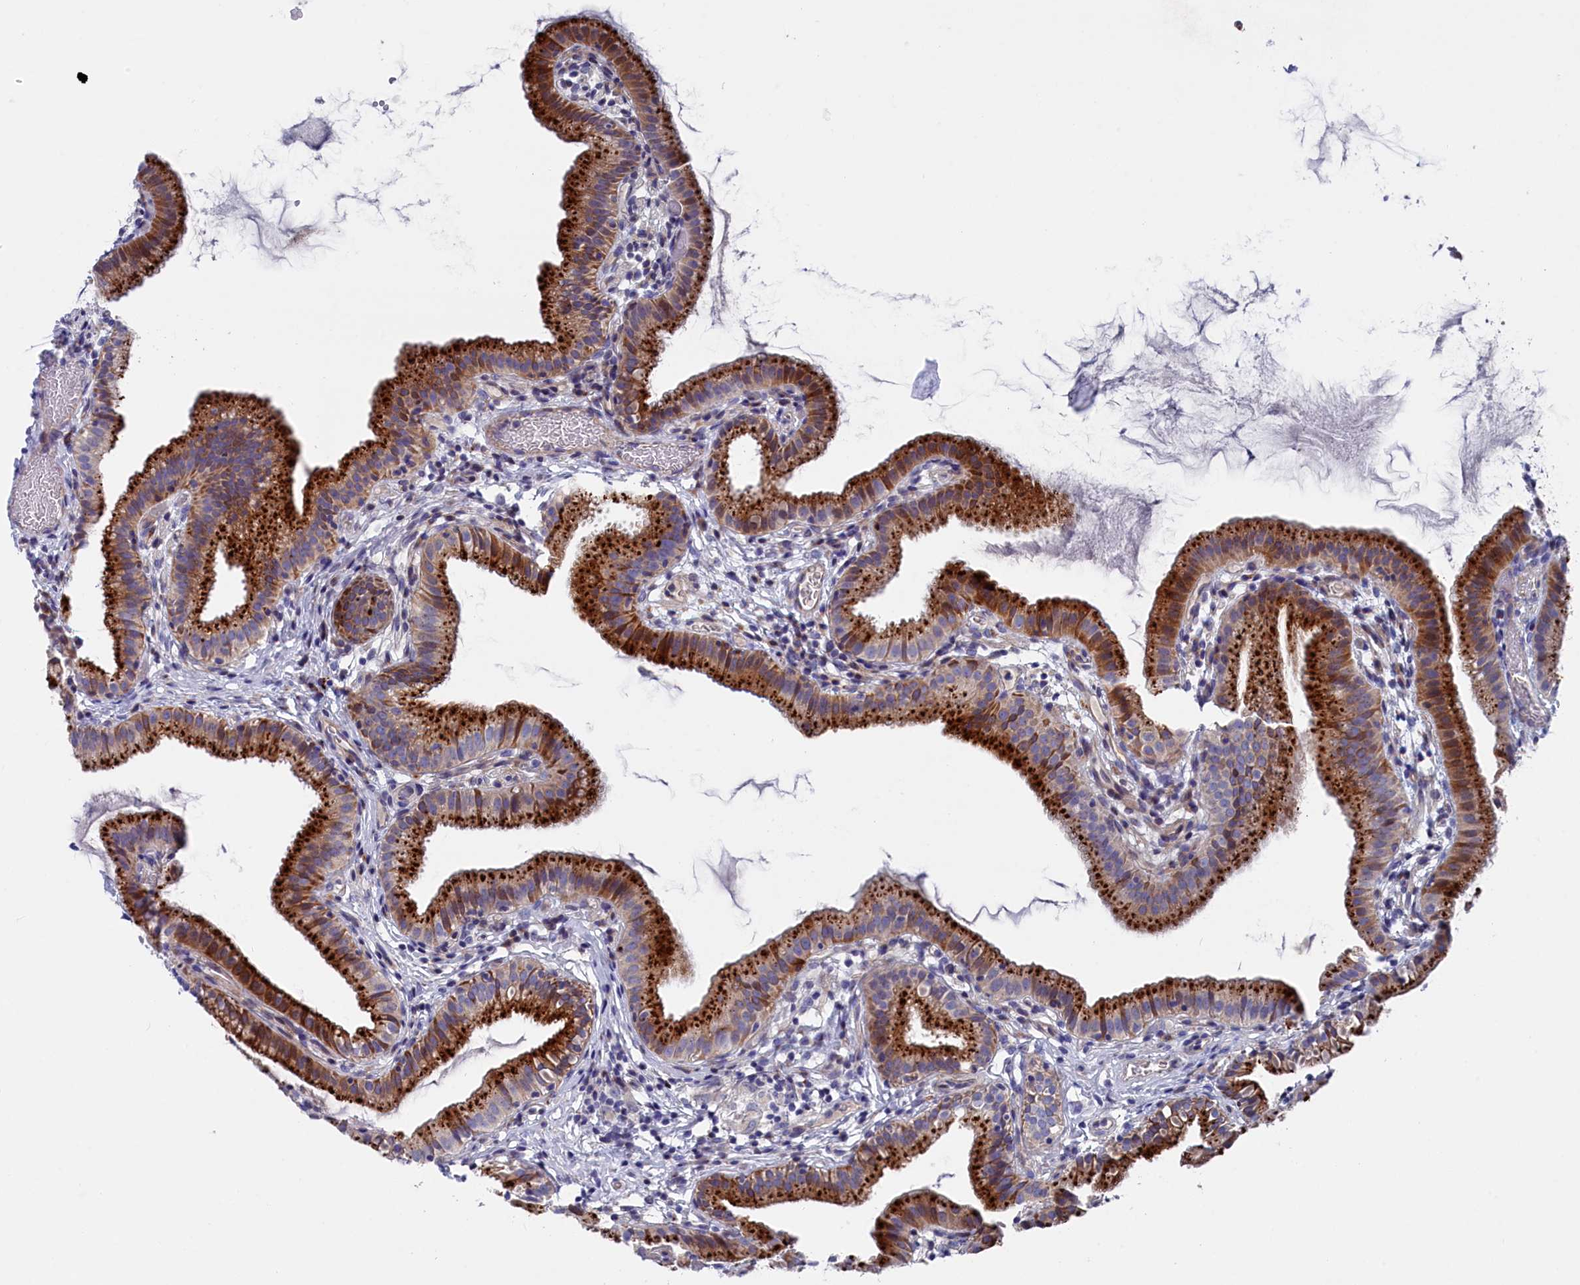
{"staining": {"intensity": "strong", "quantity": ">75%", "location": "cytoplasmic/membranous"}, "tissue": "gallbladder", "cell_type": "Glandular cells", "image_type": "normal", "snomed": [{"axis": "morphology", "description": "Normal tissue, NOS"}, {"axis": "topography", "description": "Gallbladder"}], "caption": "Immunohistochemical staining of unremarkable human gallbladder reveals high levels of strong cytoplasmic/membranous expression in approximately >75% of glandular cells. (DAB IHC, brown staining for protein, blue staining for nuclei).", "gene": "NUDT7", "patient": {"sex": "female", "age": 46}}